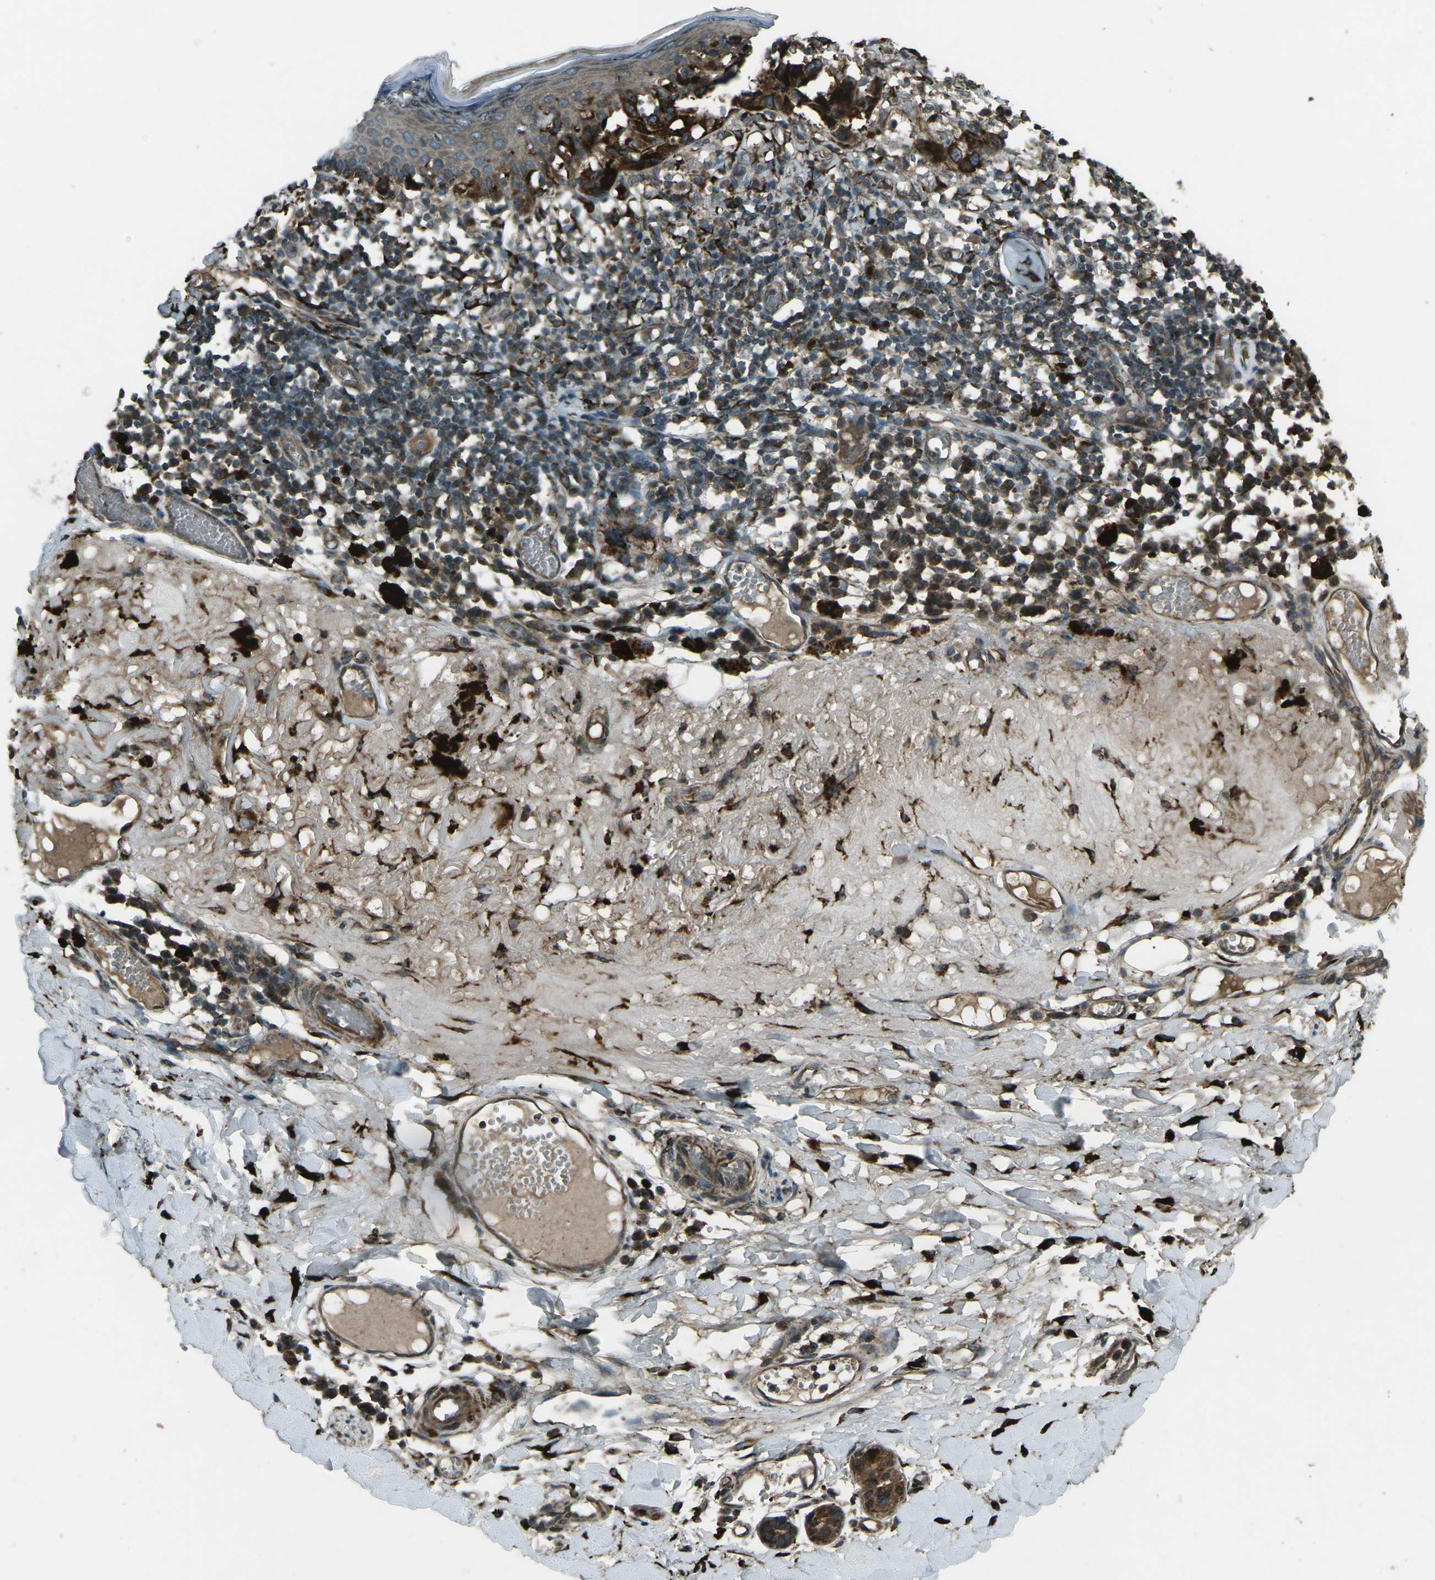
{"staining": {"intensity": "strong", "quantity": "<25%", "location": "cytoplasmic/membranous"}, "tissue": "melanoma", "cell_type": "Tumor cells", "image_type": "cancer", "snomed": [{"axis": "morphology", "description": "Malignant melanoma in situ"}, {"axis": "morphology", "description": "Malignant melanoma, NOS"}, {"axis": "topography", "description": "Skin"}], "caption": "Immunohistochemical staining of human malignant melanoma in situ reveals medium levels of strong cytoplasmic/membranous protein expression in approximately <25% of tumor cells.", "gene": "LSMEM1", "patient": {"sex": "female", "age": 88}}